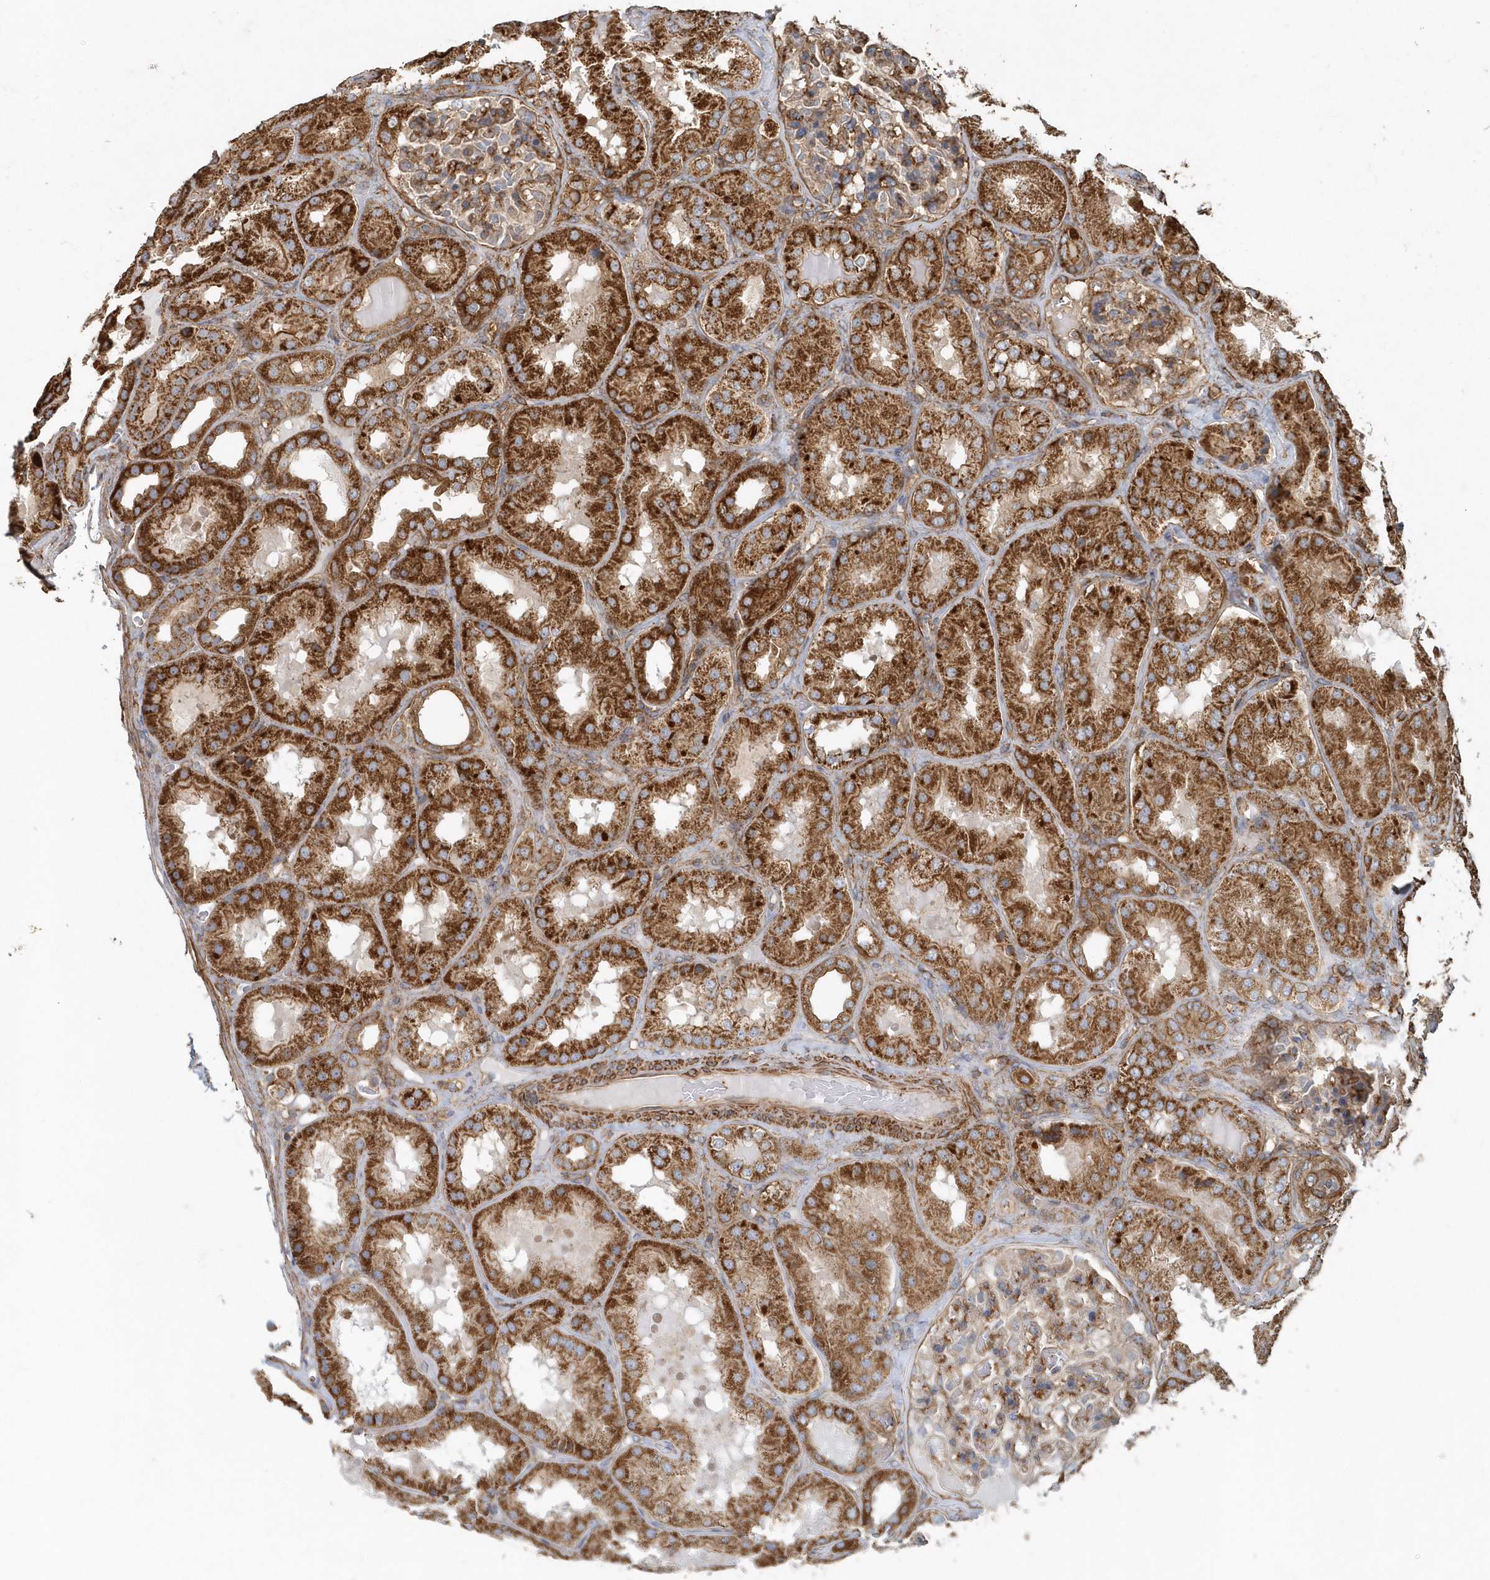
{"staining": {"intensity": "moderate", "quantity": ">75%", "location": "cytoplasmic/membranous"}, "tissue": "kidney", "cell_type": "Cells in glomeruli", "image_type": "normal", "snomed": [{"axis": "morphology", "description": "Normal tissue, NOS"}, {"axis": "topography", "description": "Kidney"}], "caption": "The image demonstrates staining of benign kidney, revealing moderate cytoplasmic/membranous protein expression (brown color) within cells in glomeruli.", "gene": "MMUT", "patient": {"sex": "female", "age": 56}}